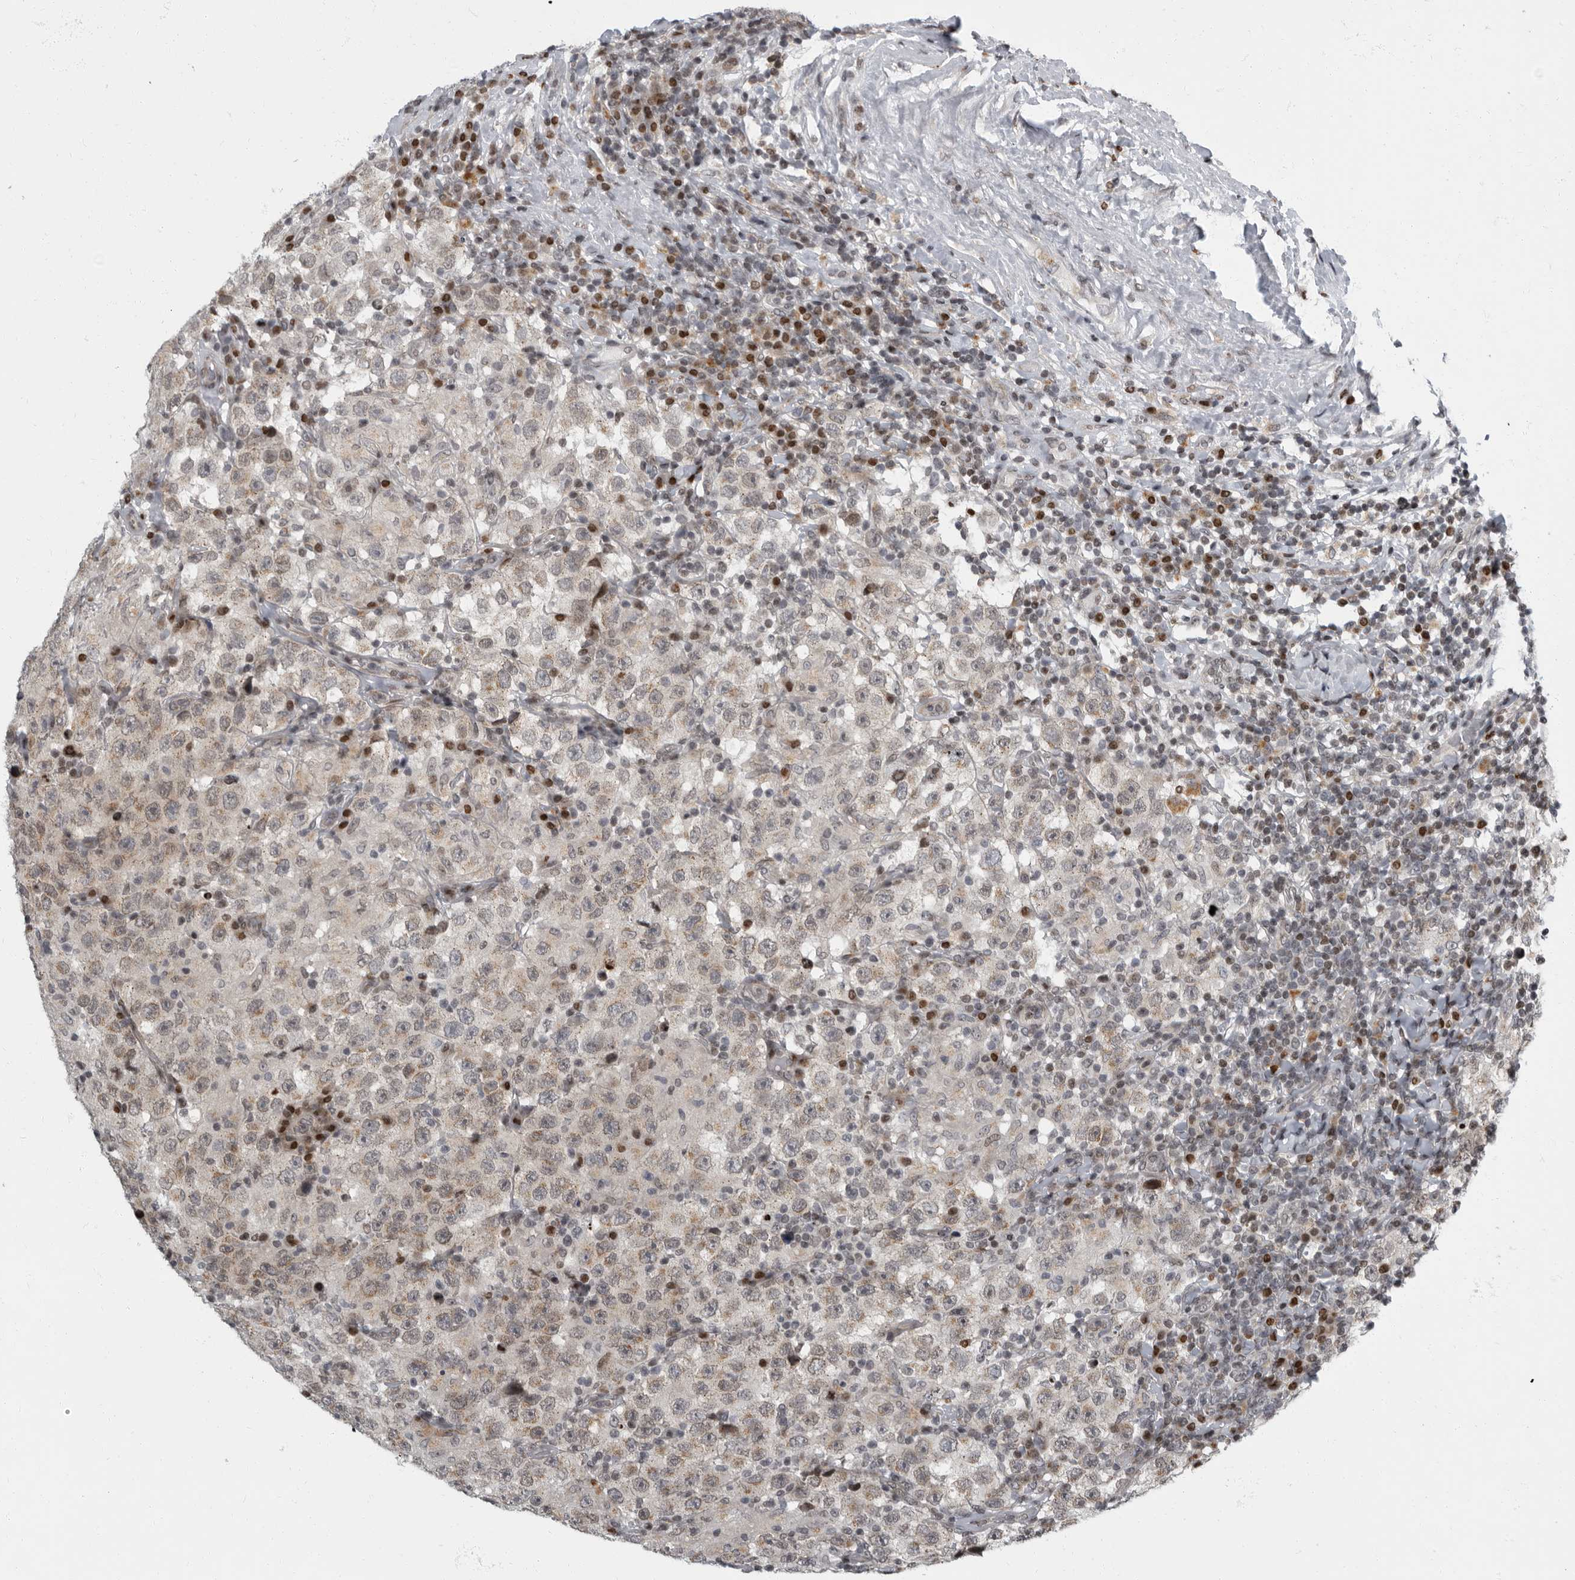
{"staining": {"intensity": "weak", "quantity": "25%-75%", "location": "cytoplasmic/membranous"}, "tissue": "testis cancer", "cell_type": "Tumor cells", "image_type": "cancer", "snomed": [{"axis": "morphology", "description": "Seminoma, NOS"}, {"axis": "topography", "description": "Testis"}], "caption": "High-power microscopy captured an IHC micrograph of seminoma (testis), revealing weak cytoplasmic/membranous positivity in approximately 25%-75% of tumor cells.", "gene": "EVI5", "patient": {"sex": "male", "age": 41}}